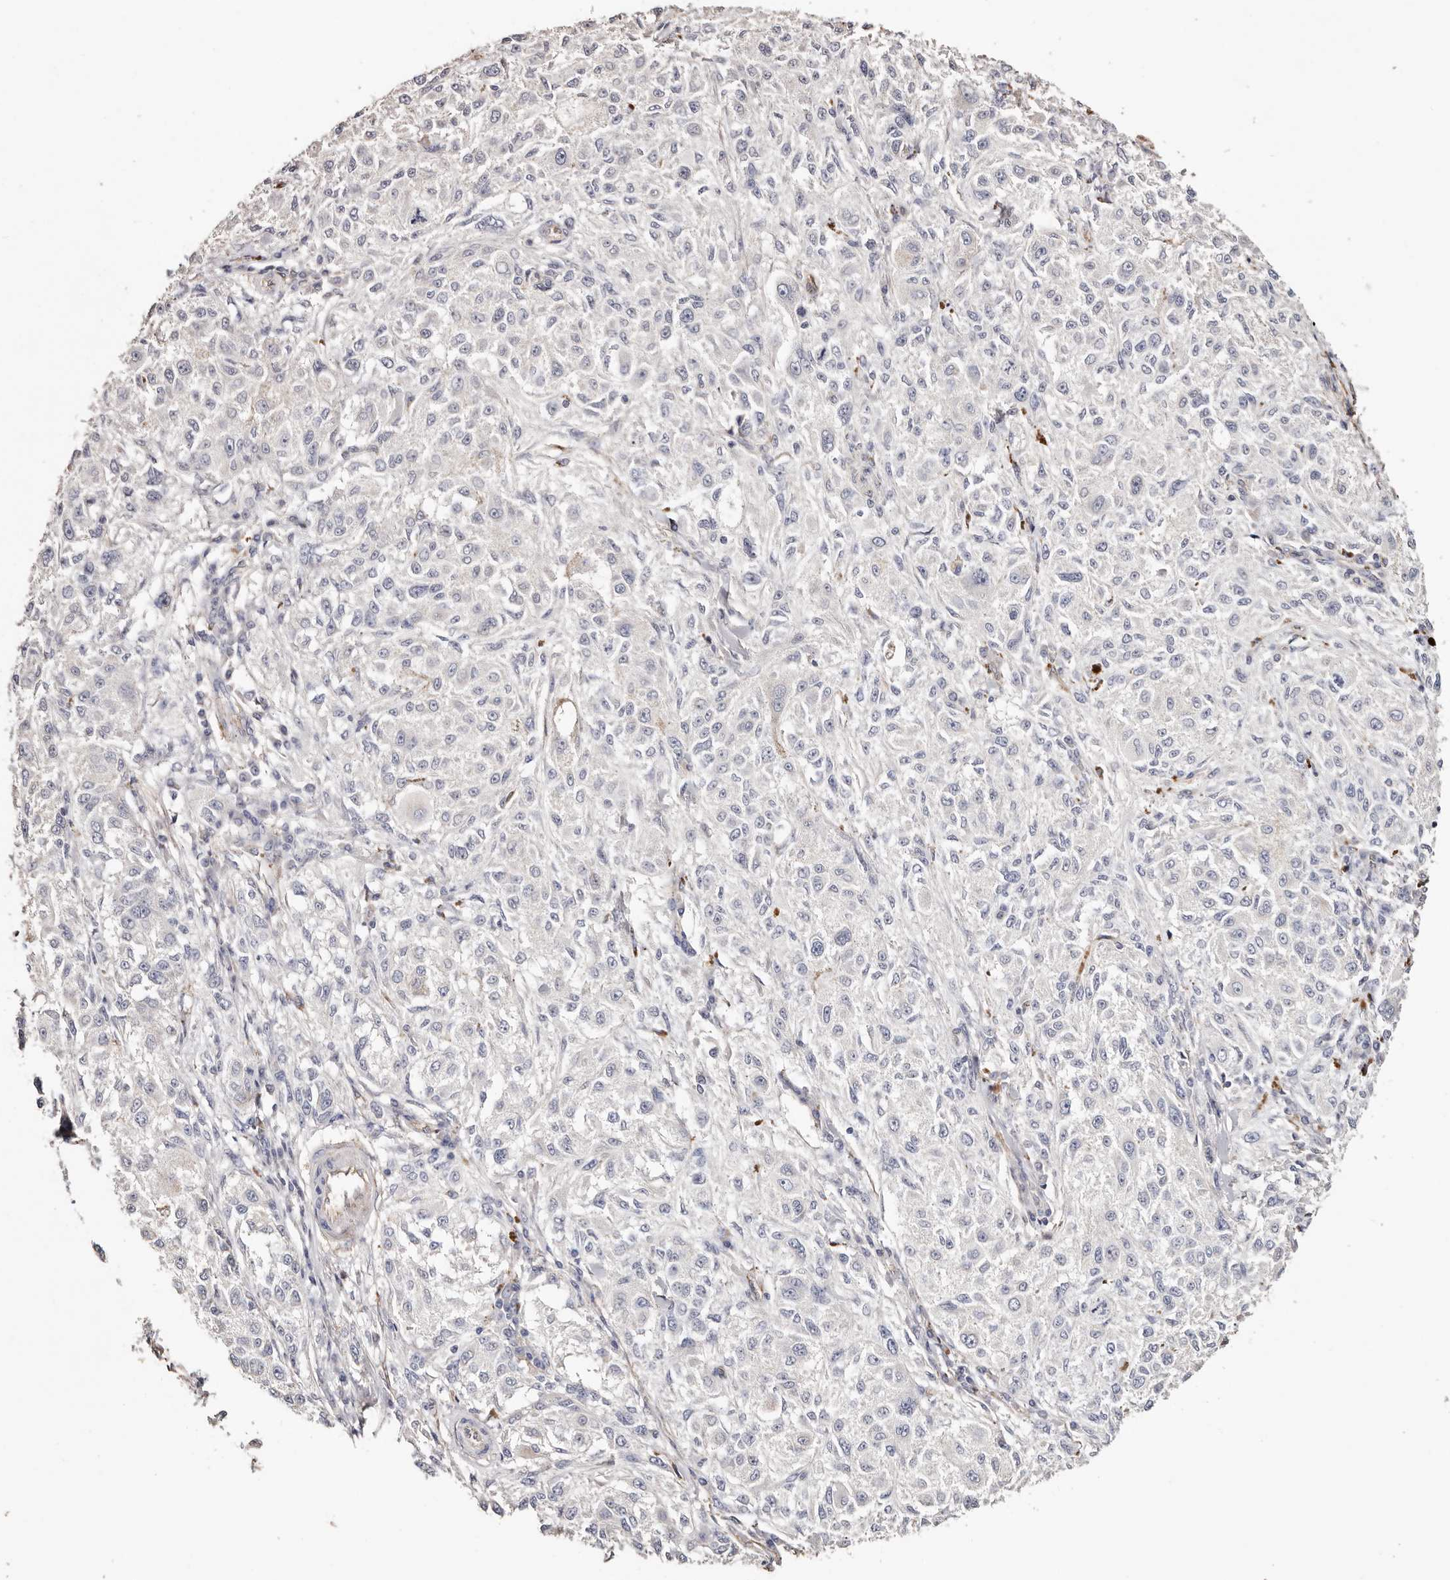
{"staining": {"intensity": "negative", "quantity": "none", "location": "none"}, "tissue": "melanoma", "cell_type": "Tumor cells", "image_type": "cancer", "snomed": [{"axis": "morphology", "description": "Necrosis, NOS"}, {"axis": "morphology", "description": "Malignant melanoma, NOS"}, {"axis": "topography", "description": "Skin"}], "caption": "The immunohistochemistry photomicrograph has no significant expression in tumor cells of melanoma tissue.", "gene": "TGM2", "patient": {"sex": "female", "age": 87}}